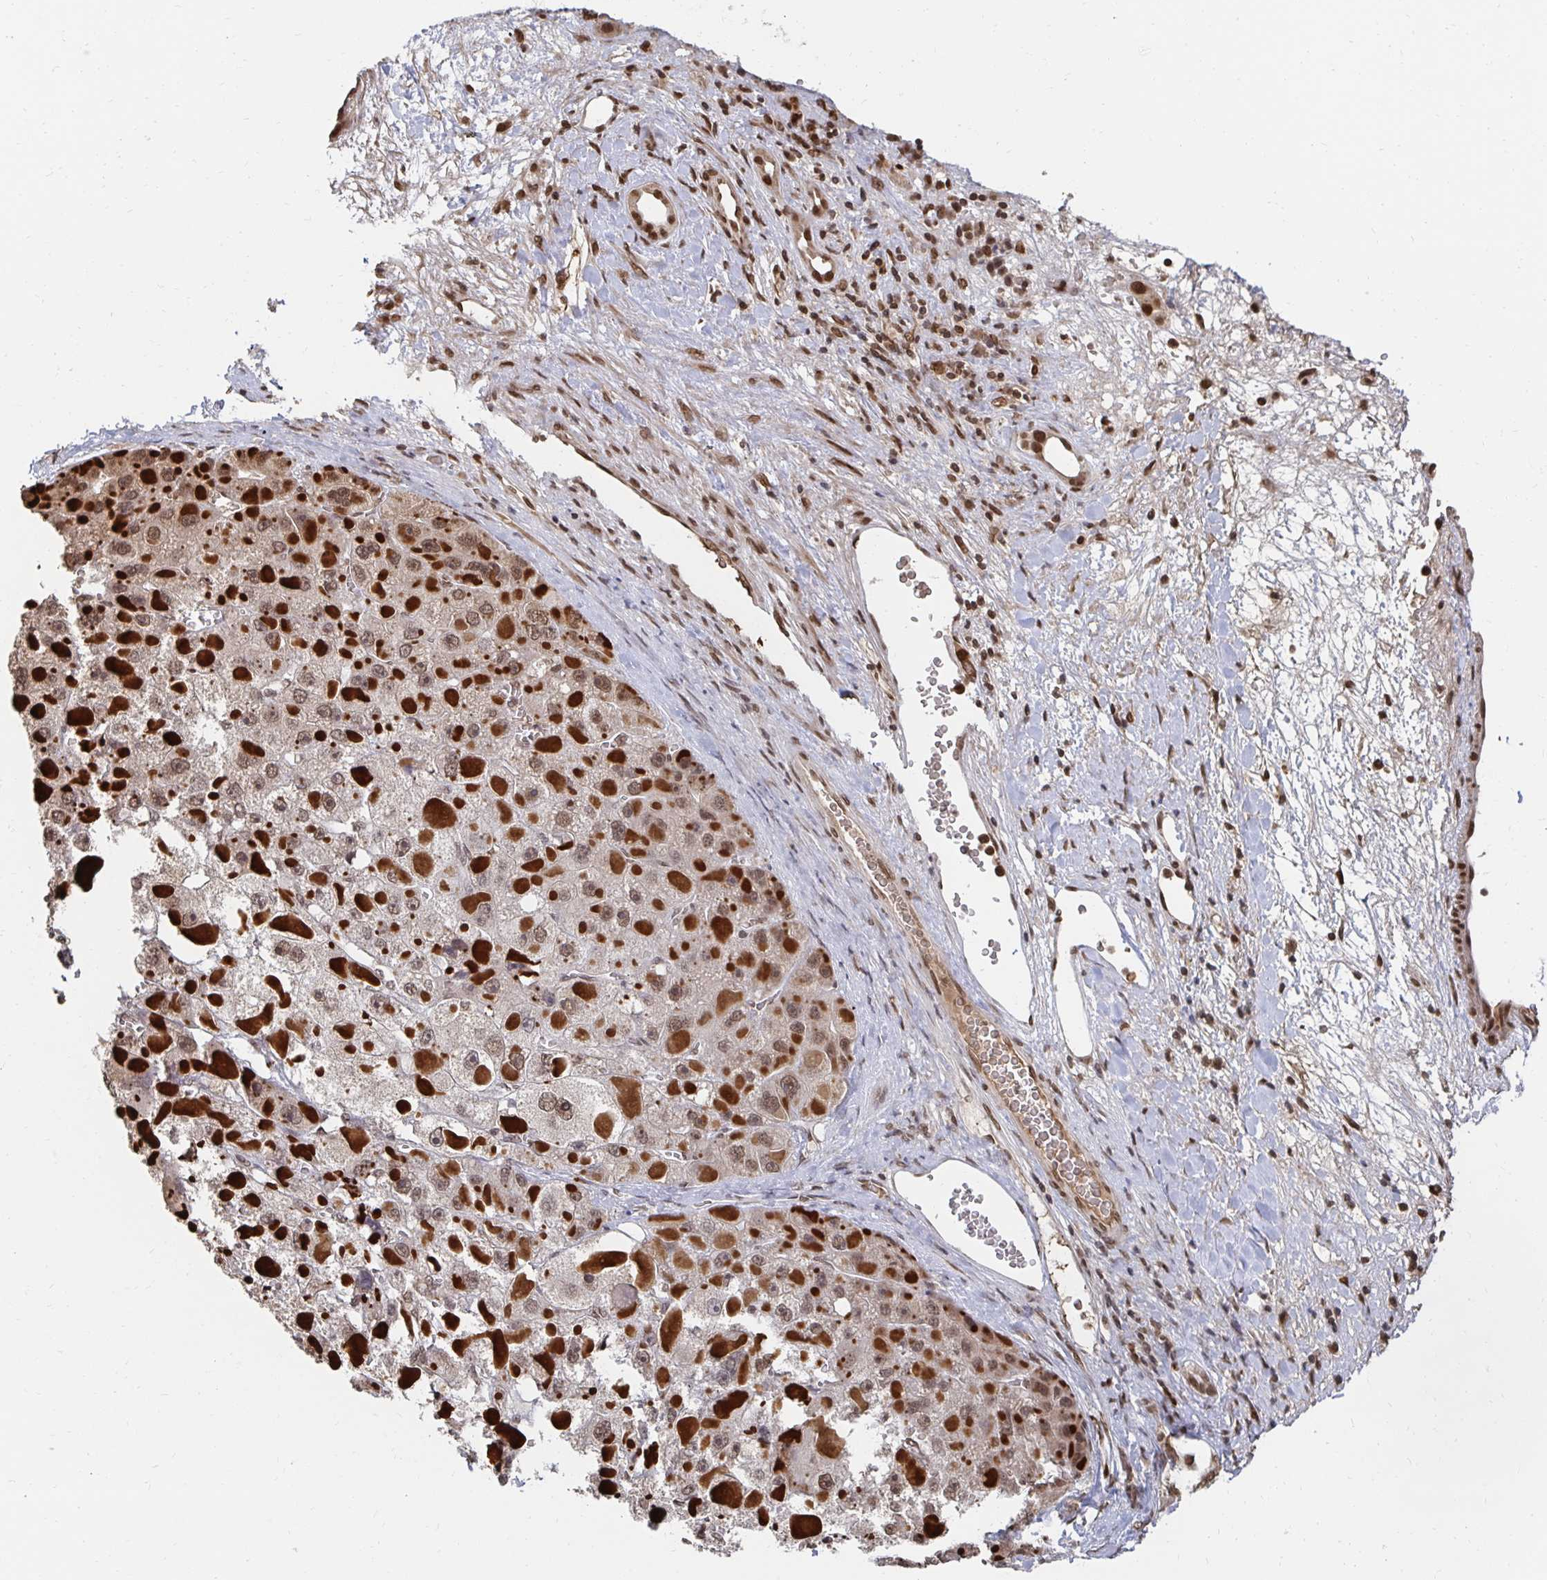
{"staining": {"intensity": "moderate", "quantity": ">75%", "location": "nuclear"}, "tissue": "liver cancer", "cell_type": "Tumor cells", "image_type": "cancer", "snomed": [{"axis": "morphology", "description": "Carcinoma, Hepatocellular, NOS"}, {"axis": "topography", "description": "Liver"}], "caption": "Immunohistochemistry (IHC) photomicrograph of human liver cancer (hepatocellular carcinoma) stained for a protein (brown), which reveals medium levels of moderate nuclear expression in approximately >75% of tumor cells.", "gene": "GTF3C6", "patient": {"sex": "female", "age": 73}}